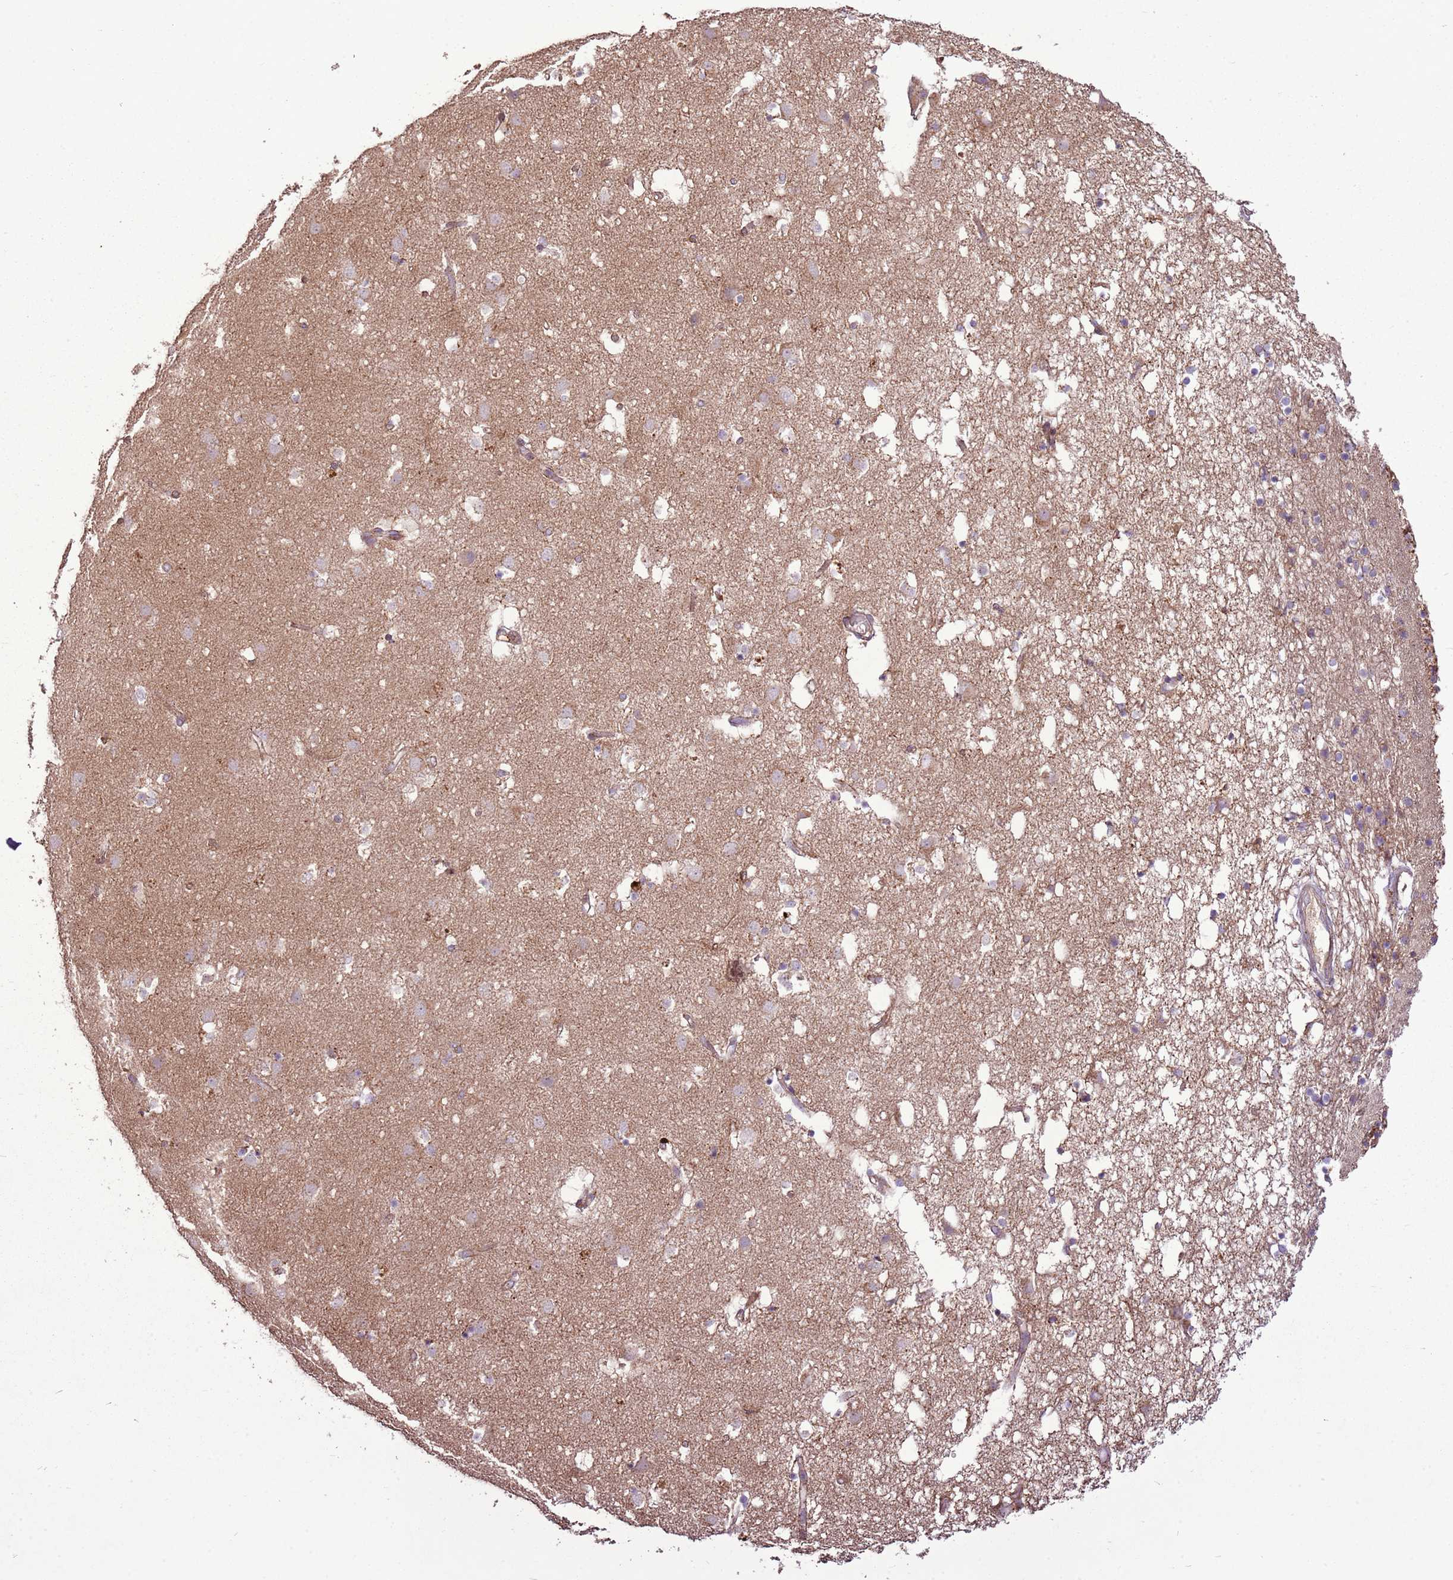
{"staining": {"intensity": "negative", "quantity": "none", "location": "none"}, "tissue": "caudate", "cell_type": "Glial cells", "image_type": "normal", "snomed": [{"axis": "morphology", "description": "Normal tissue, NOS"}, {"axis": "topography", "description": "Lateral ventricle wall"}], "caption": "Immunohistochemical staining of unremarkable caudate displays no significant staining in glial cells. (DAB (3,3'-diaminobenzidine) IHC, high magnification).", "gene": "ANKRD24", "patient": {"sex": "male", "age": 70}}